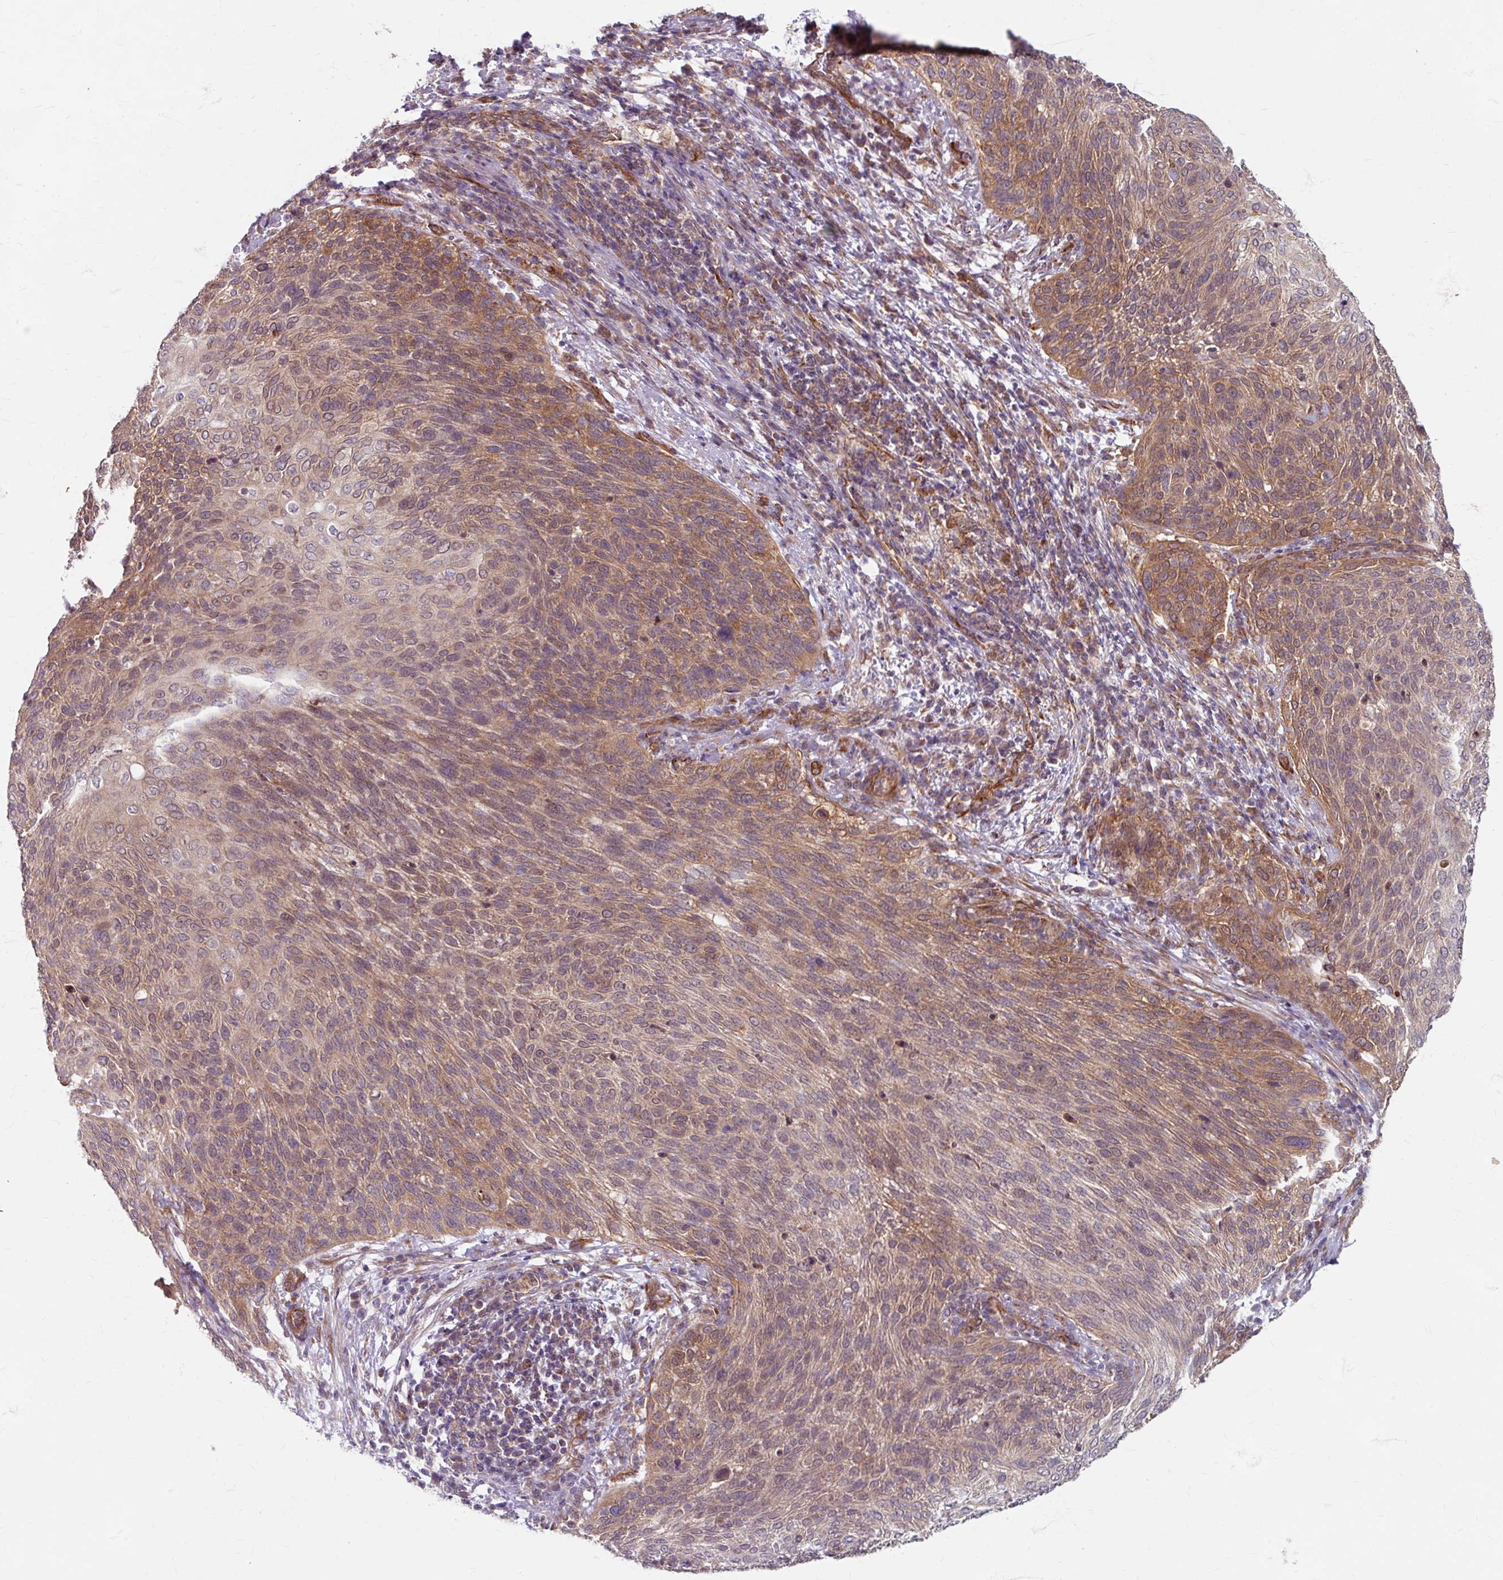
{"staining": {"intensity": "moderate", "quantity": ">75%", "location": "cytoplasmic/membranous"}, "tissue": "cervical cancer", "cell_type": "Tumor cells", "image_type": "cancer", "snomed": [{"axis": "morphology", "description": "Squamous cell carcinoma, NOS"}, {"axis": "topography", "description": "Cervix"}], "caption": "Immunohistochemical staining of cervical cancer reveals medium levels of moderate cytoplasmic/membranous expression in approximately >75% of tumor cells.", "gene": "DAAM2", "patient": {"sex": "female", "age": 31}}